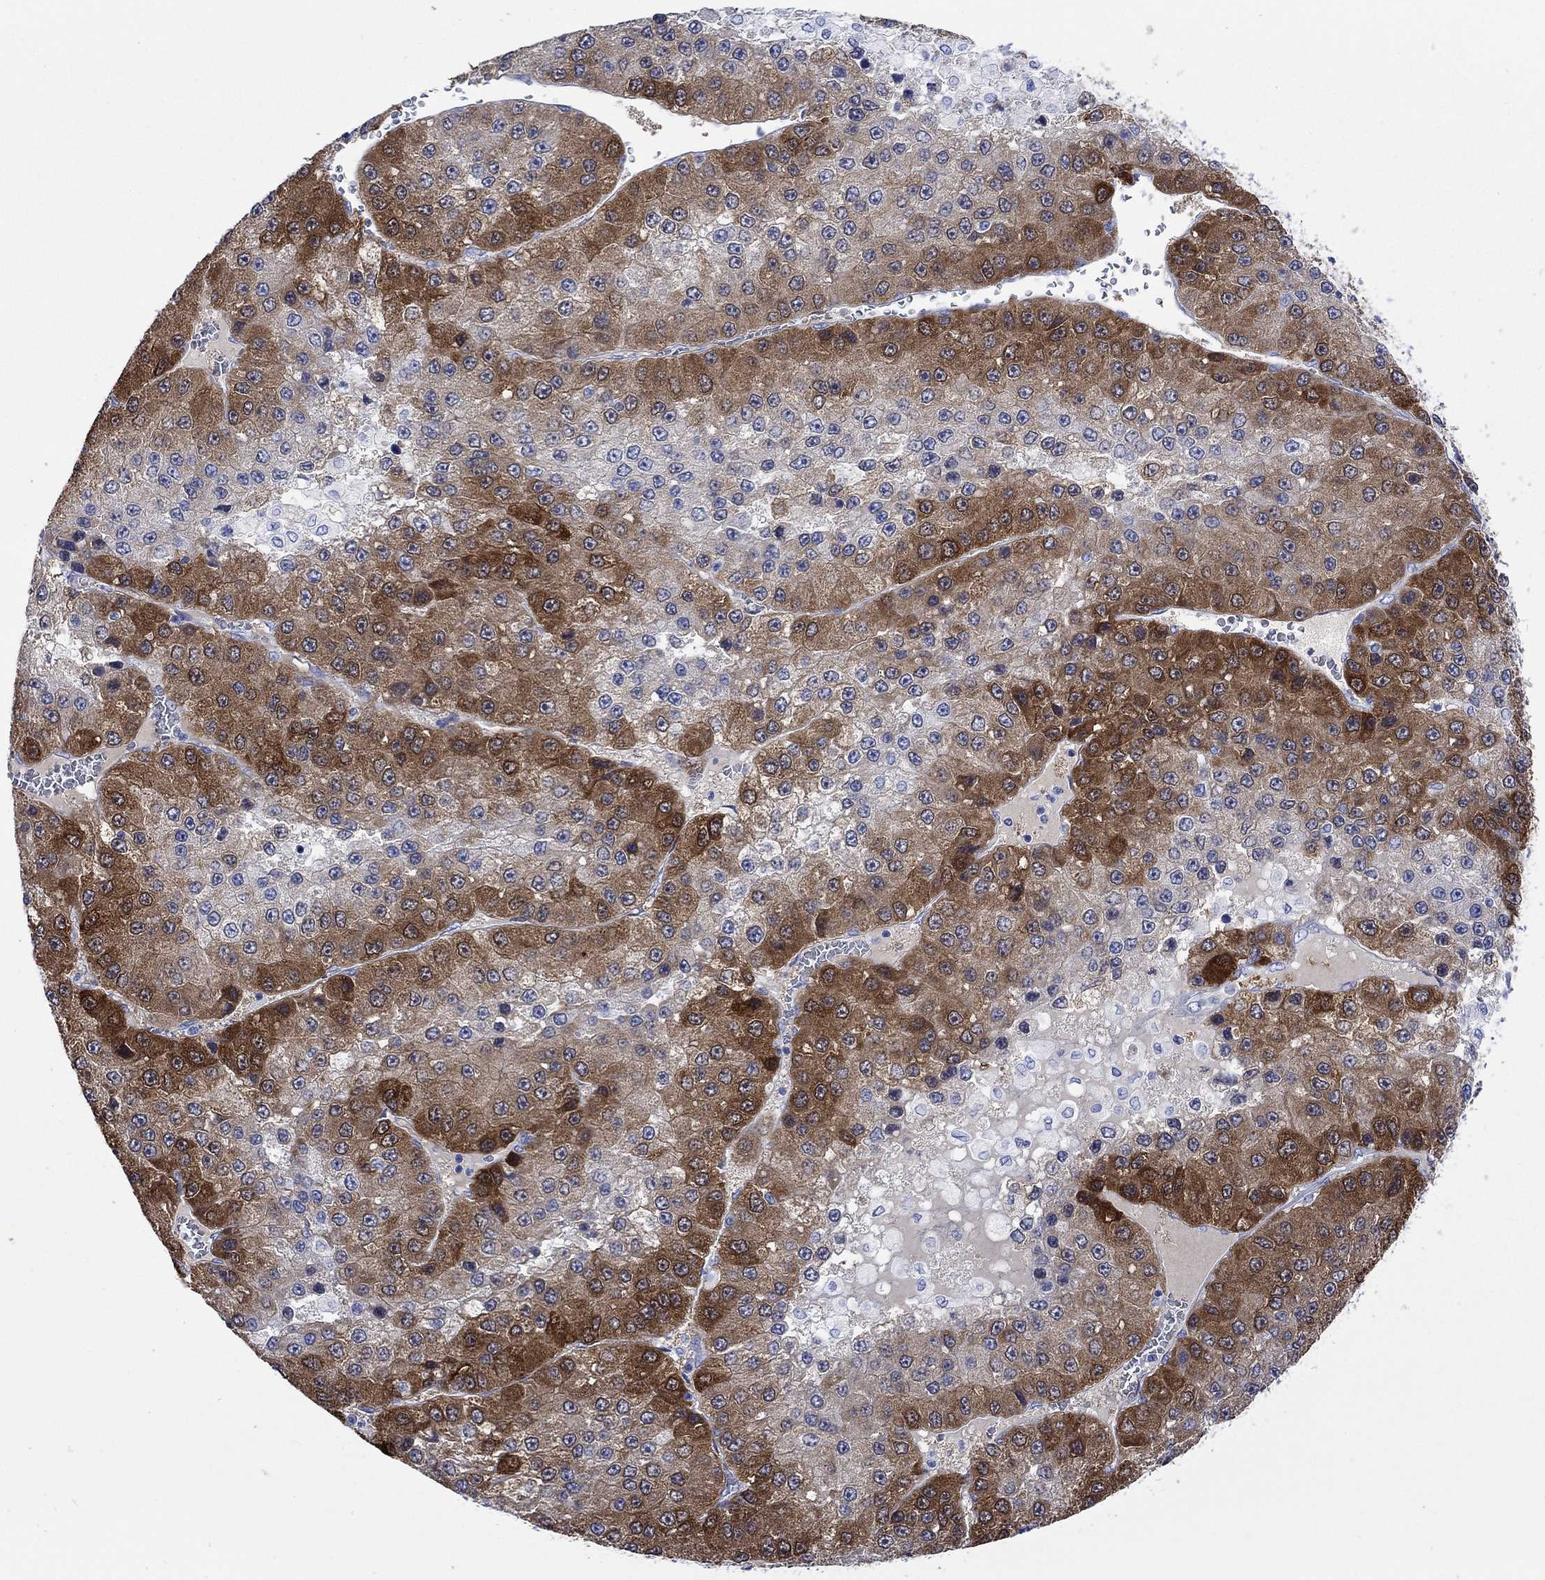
{"staining": {"intensity": "strong", "quantity": "25%-75%", "location": "cytoplasmic/membranous"}, "tissue": "liver cancer", "cell_type": "Tumor cells", "image_type": "cancer", "snomed": [{"axis": "morphology", "description": "Carcinoma, Hepatocellular, NOS"}, {"axis": "topography", "description": "Liver"}], "caption": "Liver cancer (hepatocellular carcinoma) tissue reveals strong cytoplasmic/membranous positivity in about 25%-75% of tumor cells (DAB (3,3'-diaminobenzidine) IHC, brown staining for protein, blue staining for nuclei).", "gene": "CPLX2", "patient": {"sex": "female", "age": 73}}